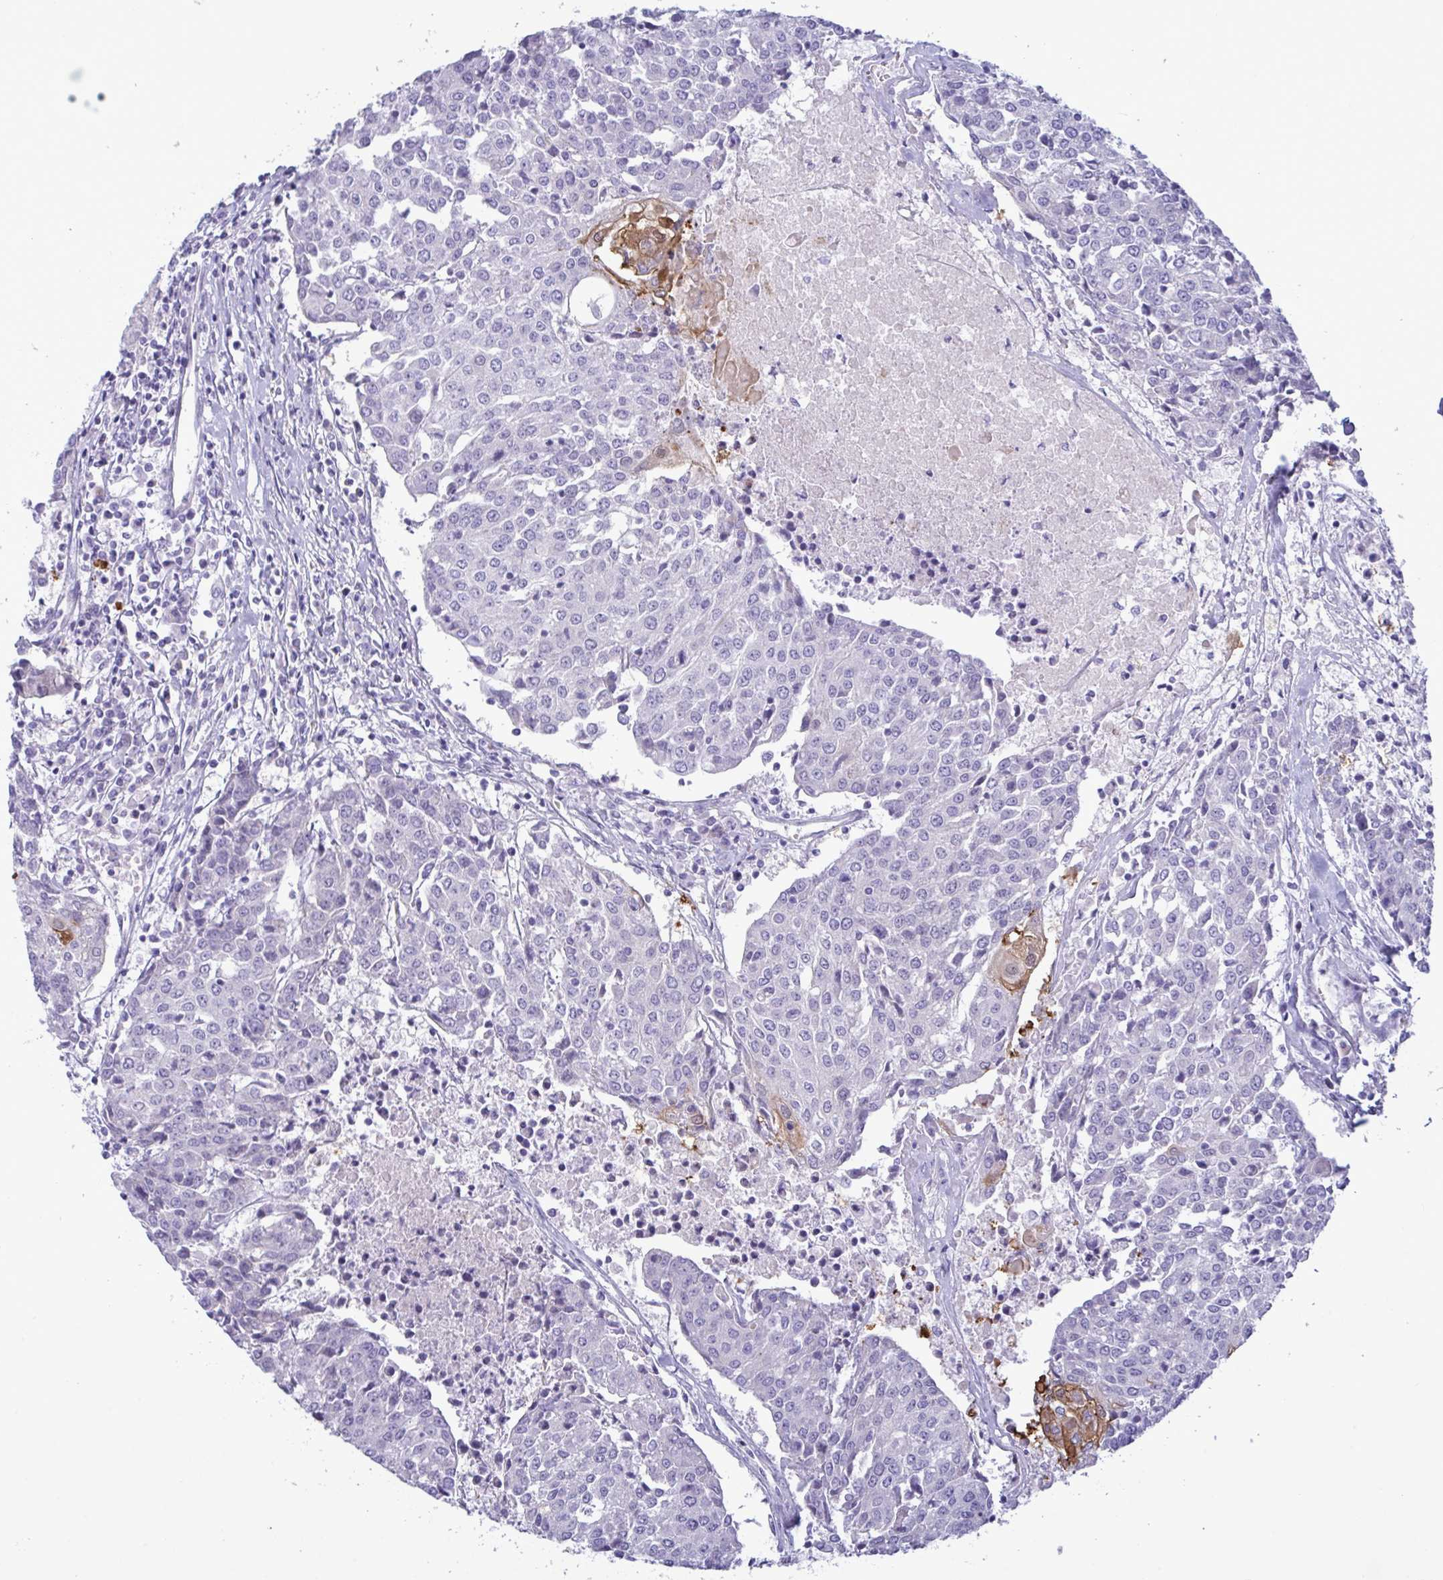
{"staining": {"intensity": "moderate", "quantity": "<25%", "location": "cytoplasmic/membranous,nuclear"}, "tissue": "urothelial cancer", "cell_type": "Tumor cells", "image_type": "cancer", "snomed": [{"axis": "morphology", "description": "Urothelial carcinoma, High grade"}, {"axis": "topography", "description": "Urinary bladder"}], "caption": "An immunohistochemistry image of neoplastic tissue is shown. Protein staining in brown shows moderate cytoplasmic/membranous and nuclear positivity in urothelial cancer within tumor cells. Immunohistochemistry stains the protein in brown and the nuclei are stained blue.", "gene": "ZNF684", "patient": {"sex": "female", "age": 85}}